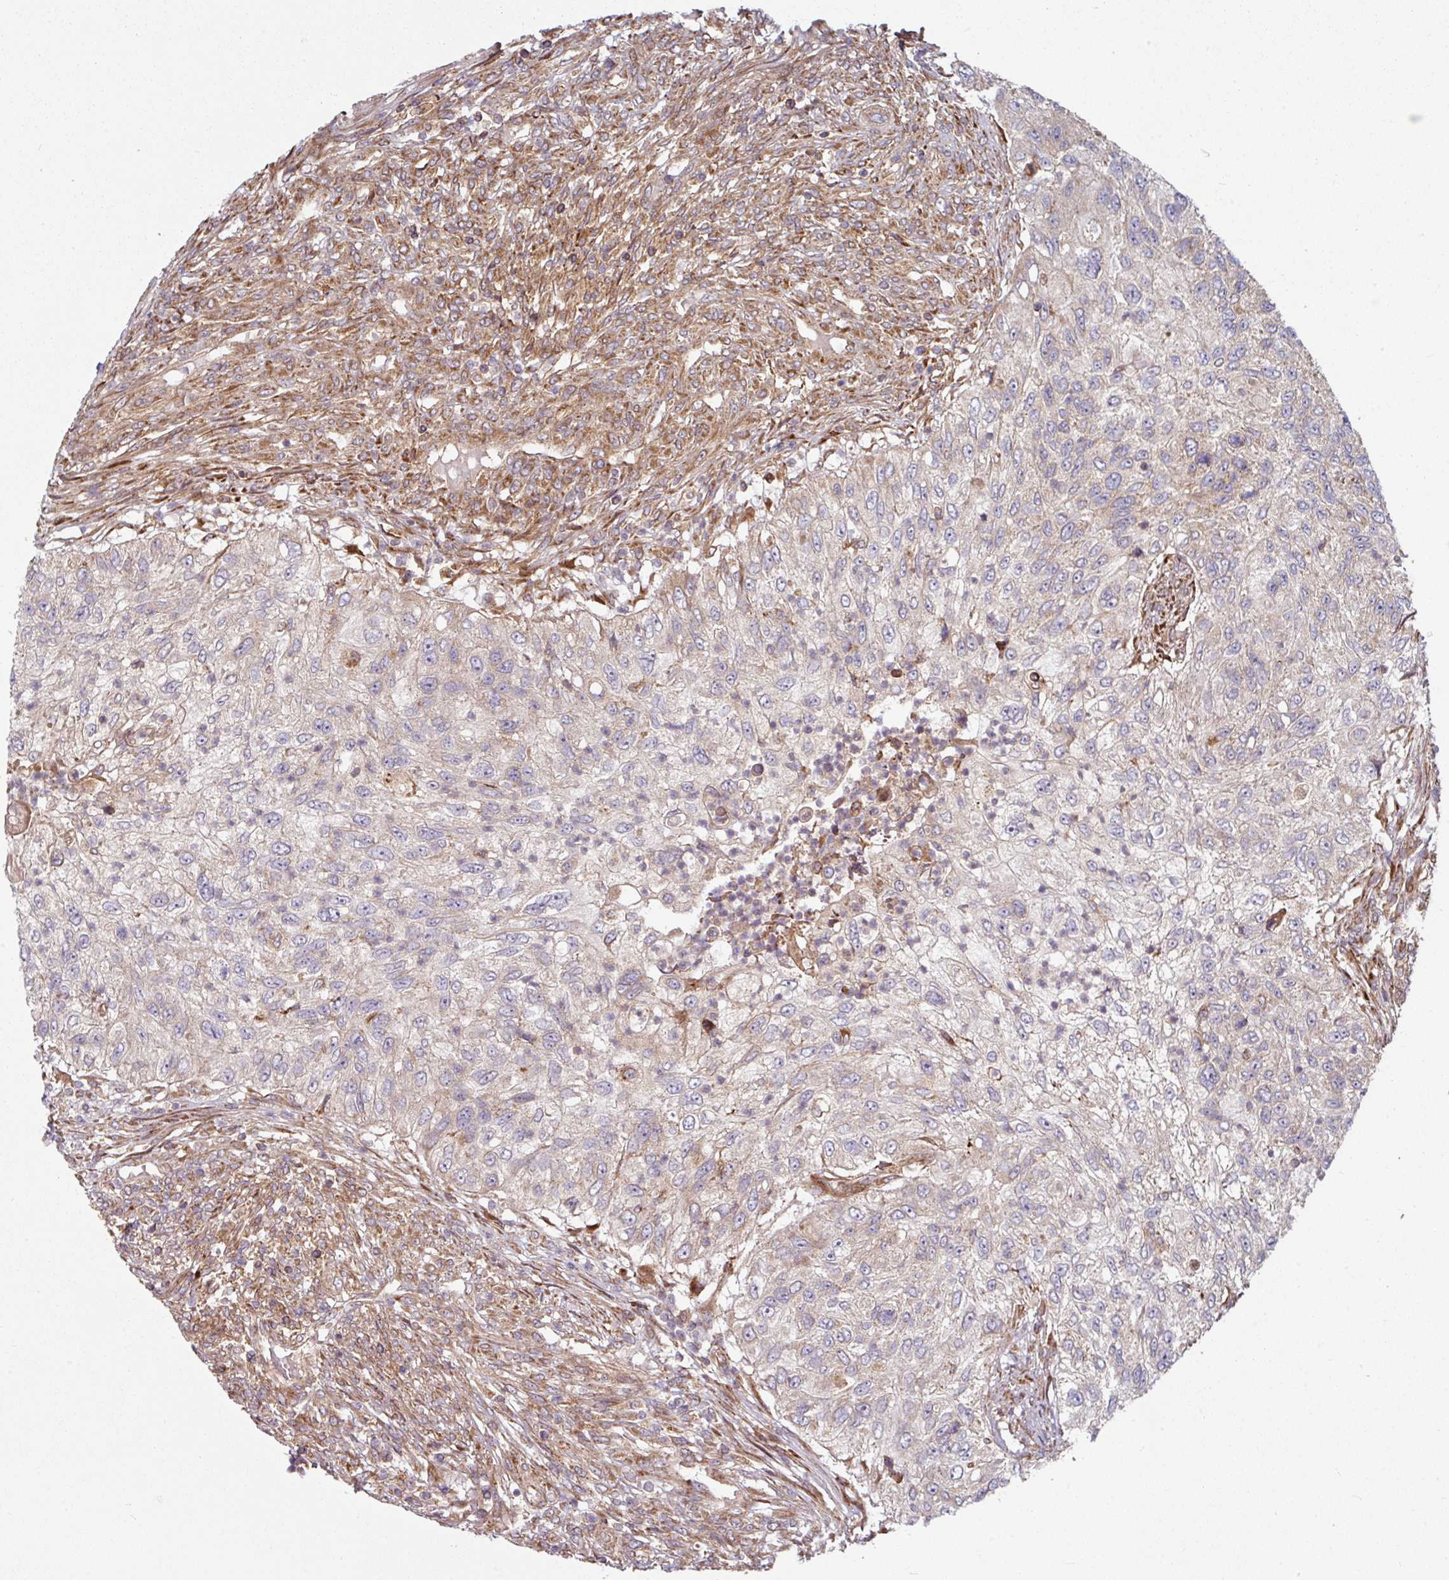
{"staining": {"intensity": "weak", "quantity": "<25%", "location": "cytoplasmic/membranous"}, "tissue": "urothelial cancer", "cell_type": "Tumor cells", "image_type": "cancer", "snomed": [{"axis": "morphology", "description": "Urothelial carcinoma, High grade"}, {"axis": "topography", "description": "Urinary bladder"}], "caption": "Immunohistochemistry (IHC) of high-grade urothelial carcinoma demonstrates no expression in tumor cells. (Stains: DAB (3,3'-diaminobenzidine) IHC with hematoxylin counter stain, Microscopy: brightfield microscopy at high magnification).", "gene": "RAB5A", "patient": {"sex": "female", "age": 60}}